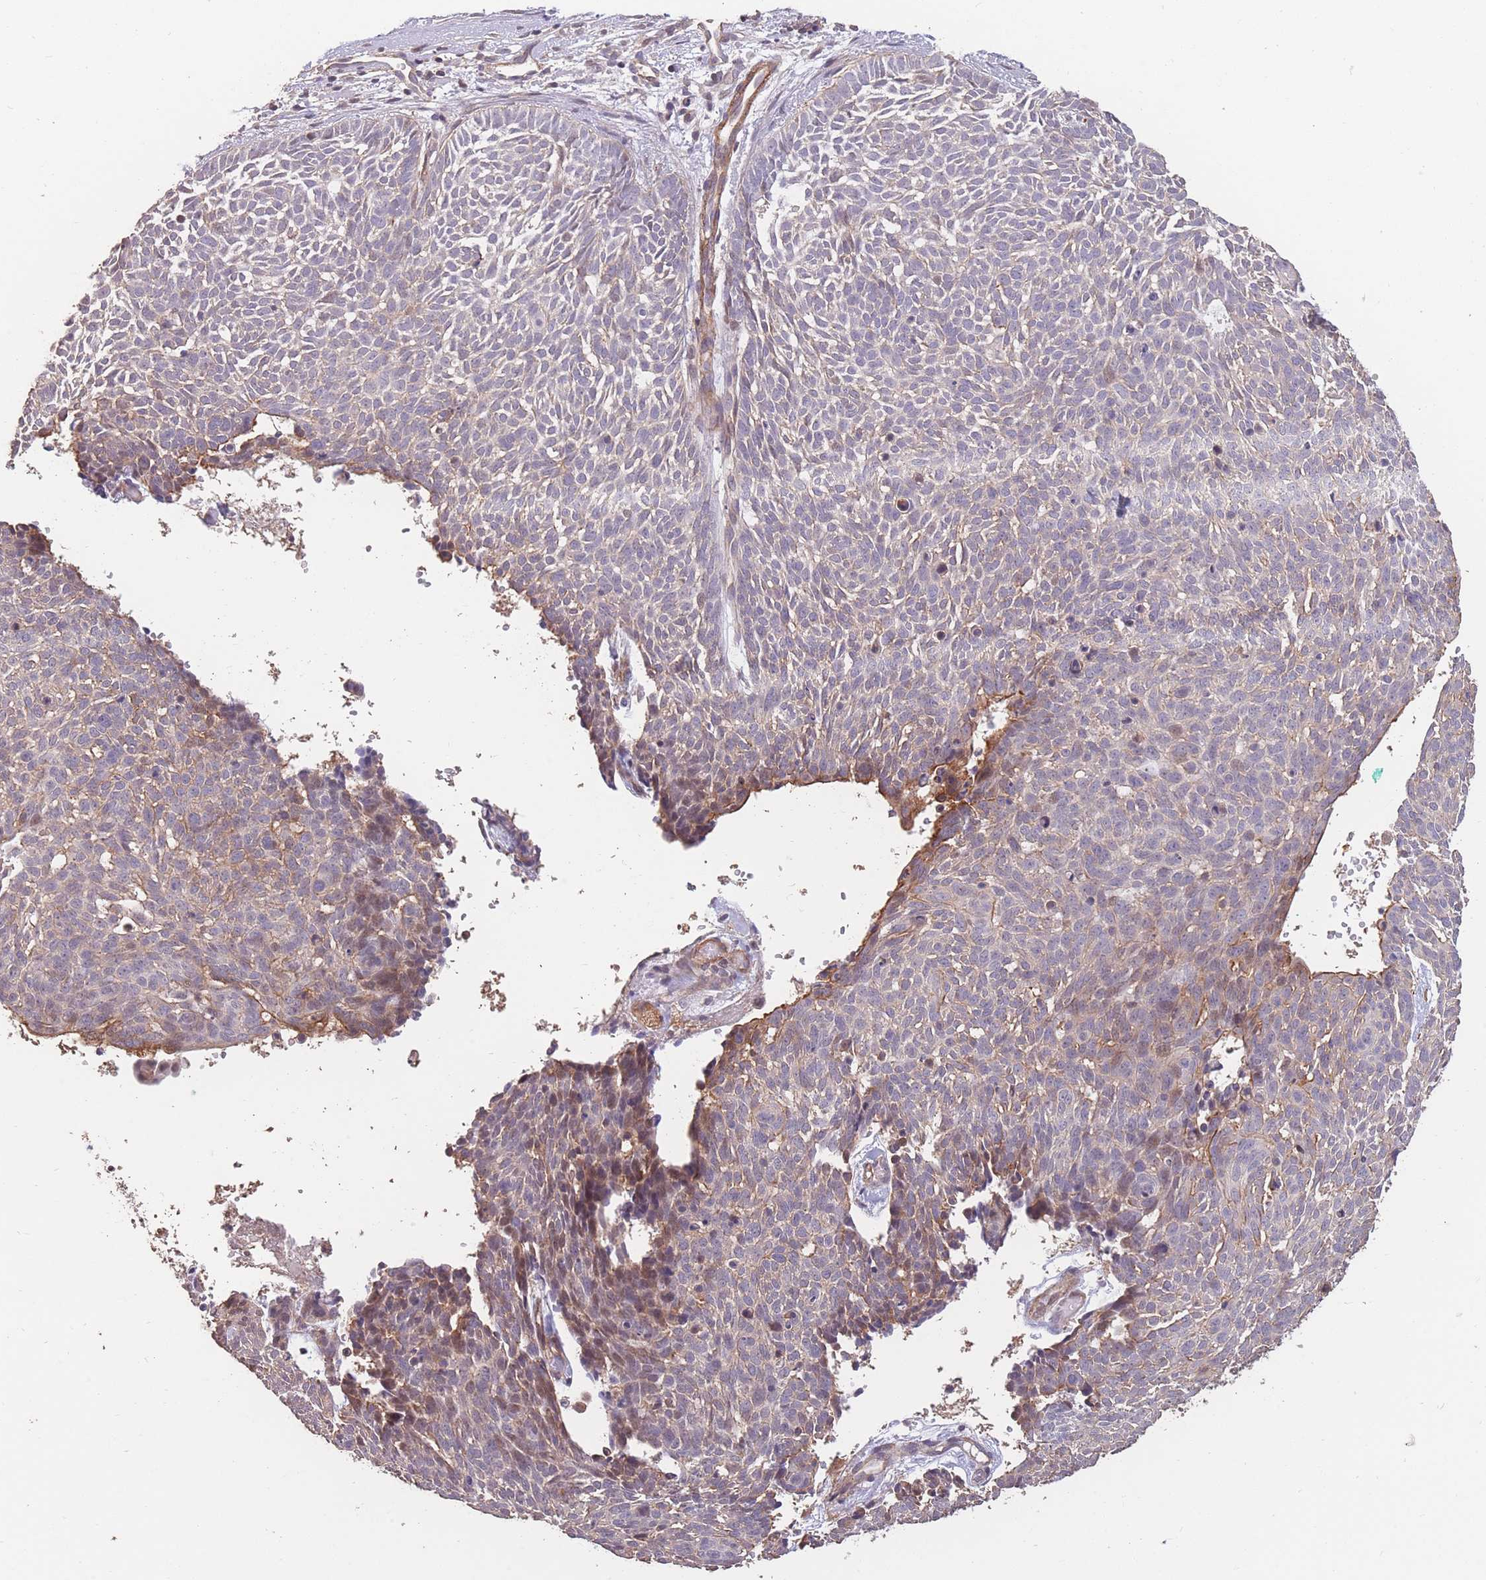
{"staining": {"intensity": "weak", "quantity": "<25%", "location": "cytoplasmic/membranous"}, "tissue": "skin cancer", "cell_type": "Tumor cells", "image_type": "cancer", "snomed": [{"axis": "morphology", "description": "Basal cell carcinoma"}, {"axis": "topography", "description": "Skin"}], "caption": "Immunohistochemical staining of skin basal cell carcinoma demonstrates no significant expression in tumor cells.", "gene": "NLRC4", "patient": {"sex": "male", "age": 61}}